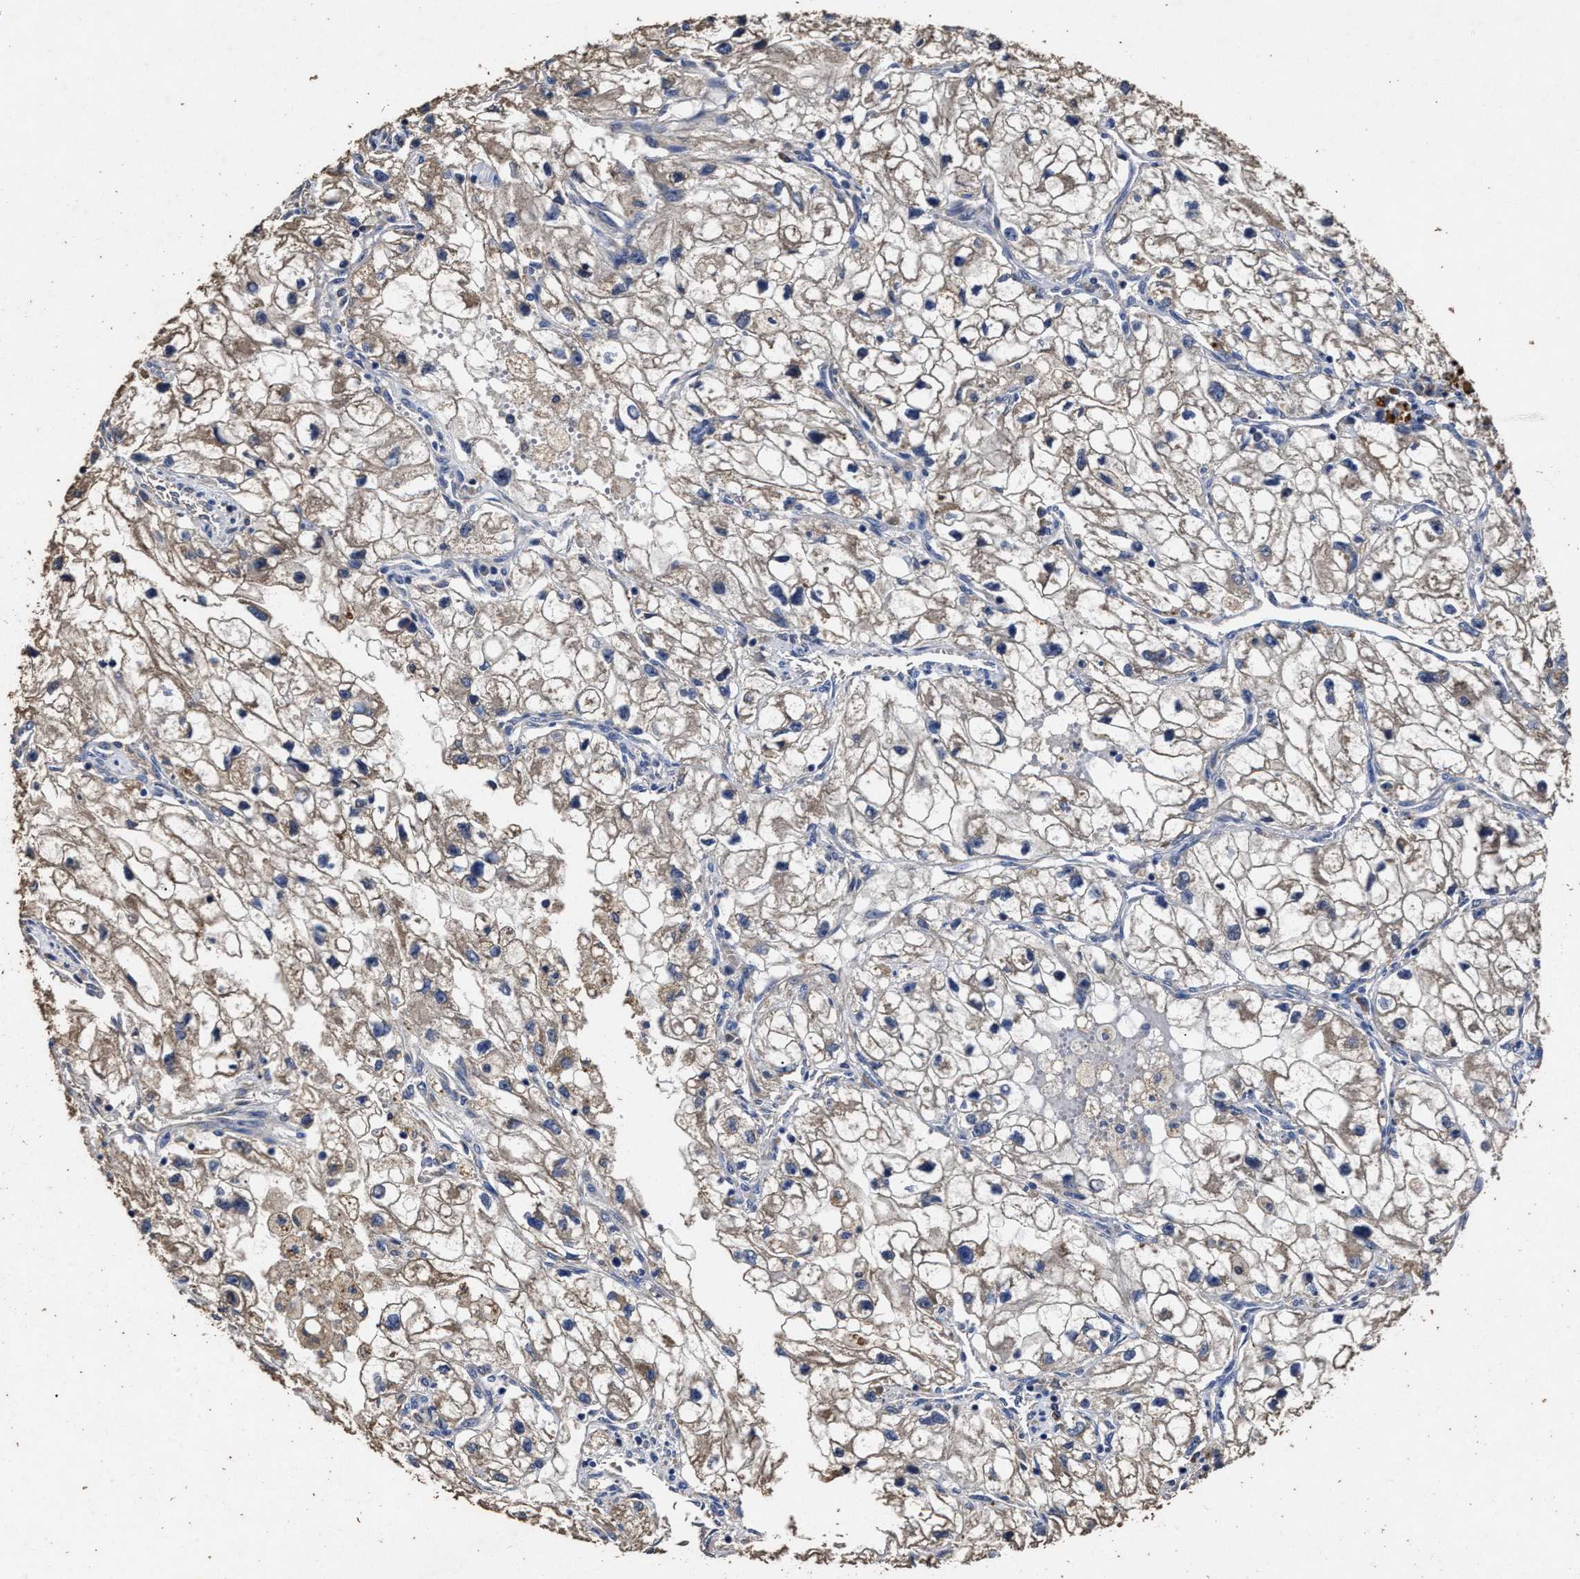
{"staining": {"intensity": "weak", "quantity": ">75%", "location": "cytoplasmic/membranous"}, "tissue": "renal cancer", "cell_type": "Tumor cells", "image_type": "cancer", "snomed": [{"axis": "morphology", "description": "Adenocarcinoma, NOS"}, {"axis": "topography", "description": "Kidney"}], "caption": "Tumor cells show low levels of weak cytoplasmic/membranous positivity in approximately >75% of cells in renal cancer. The staining was performed using DAB (3,3'-diaminobenzidine), with brown indicating positive protein expression. Nuclei are stained blue with hematoxylin.", "gene": "PPM1K", "patient": {"sex": "female", "age": 70}}